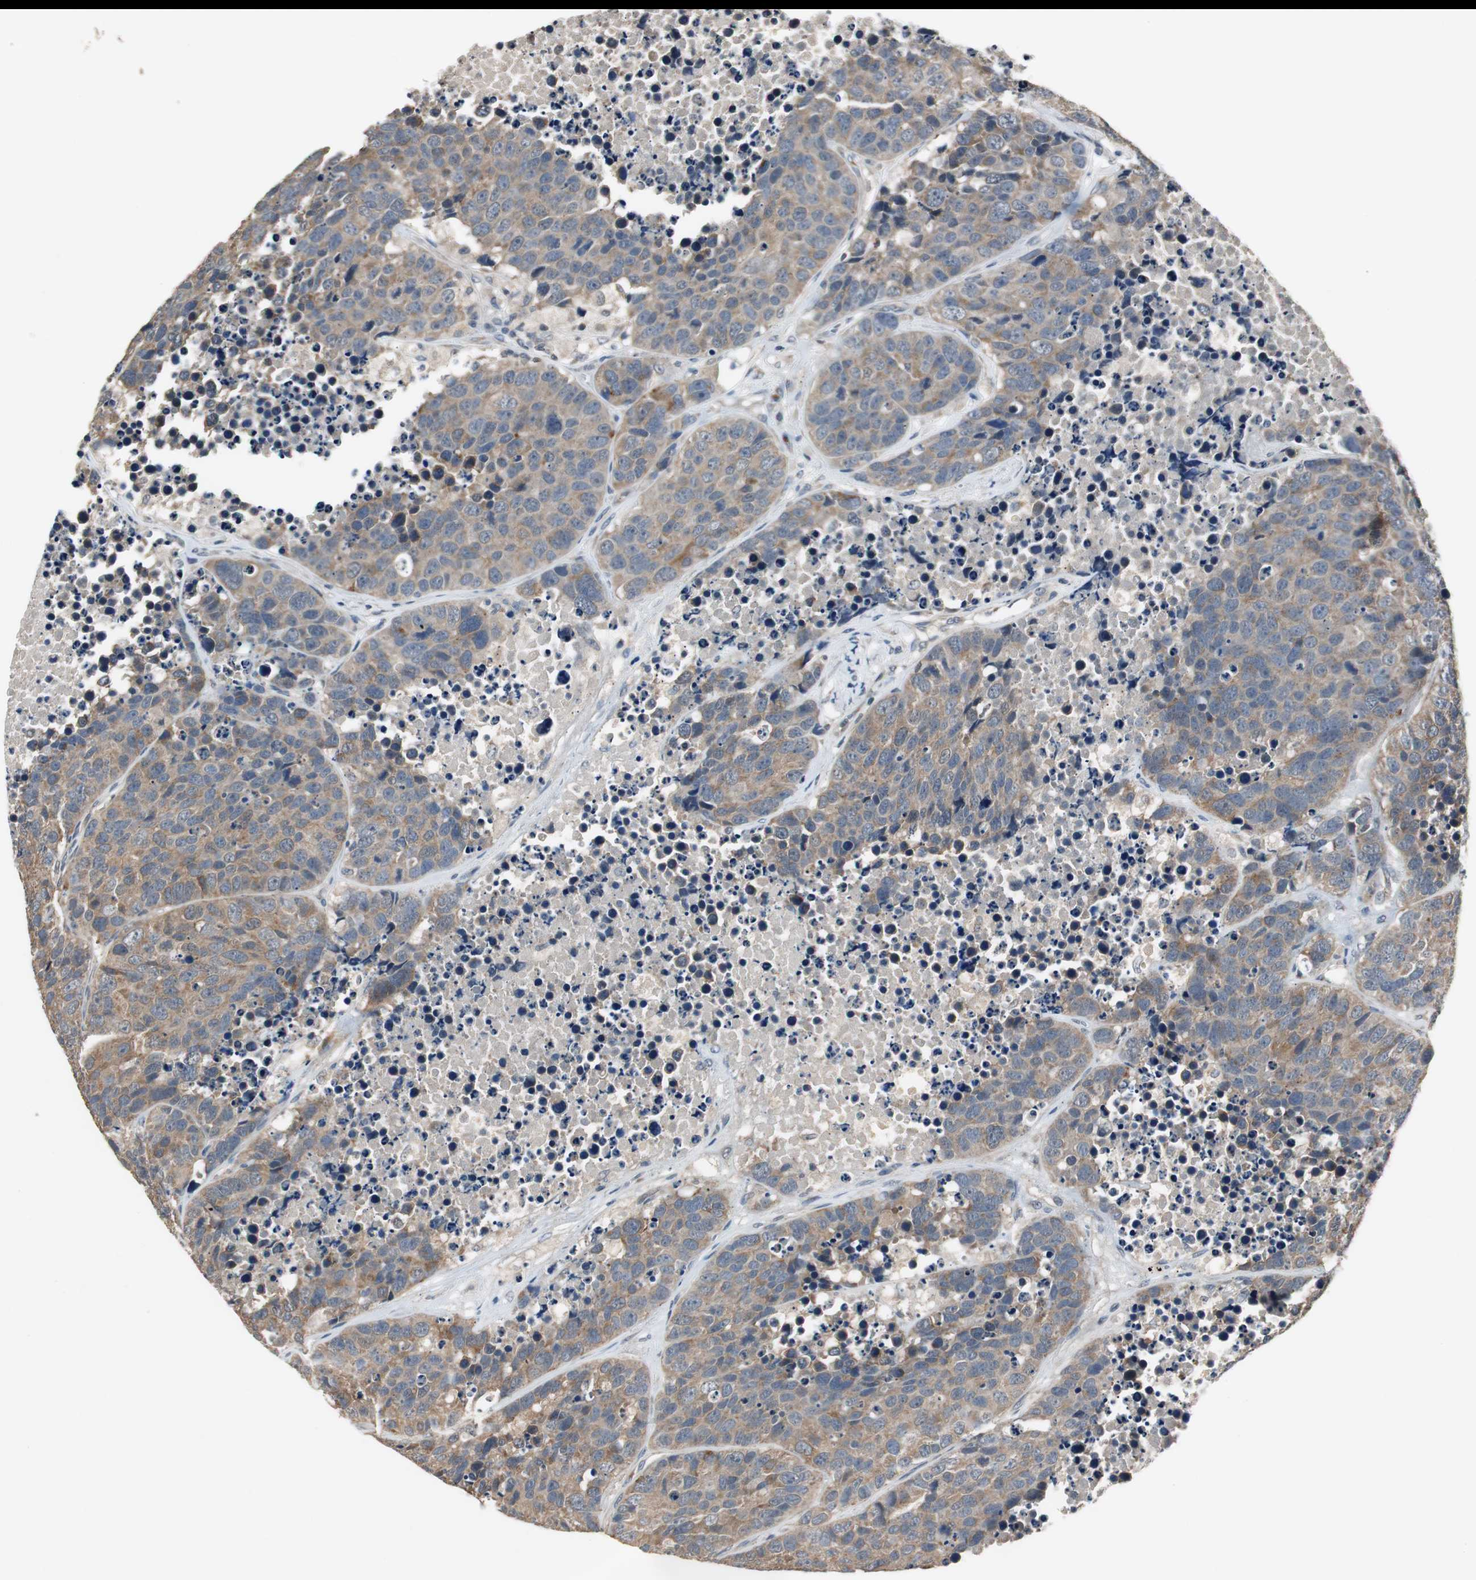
{"staining": {"intensity": "weak", "quantity": ">75%", "location": "cytoplasmic/membranous"}, "tissue": "carcinoid", "cell_type": "Tumor cells", "image_type": "cancer", "snomed": [{"axis": "morphology", "description": "Carcinoid, malignant, NOS"}, {"axis": "topography", "description": "Lung"}], "caption": "Immunohistochemistry (DAB (3,3'-diaminobenzidine)) staining of carcinoid (malignant) shows weak cytoplasmic/membranous protein positivity in approximately >75% of tumor cells.", "gene": "PTPRN2", "patient": {"sex": "male", "age": 60}}